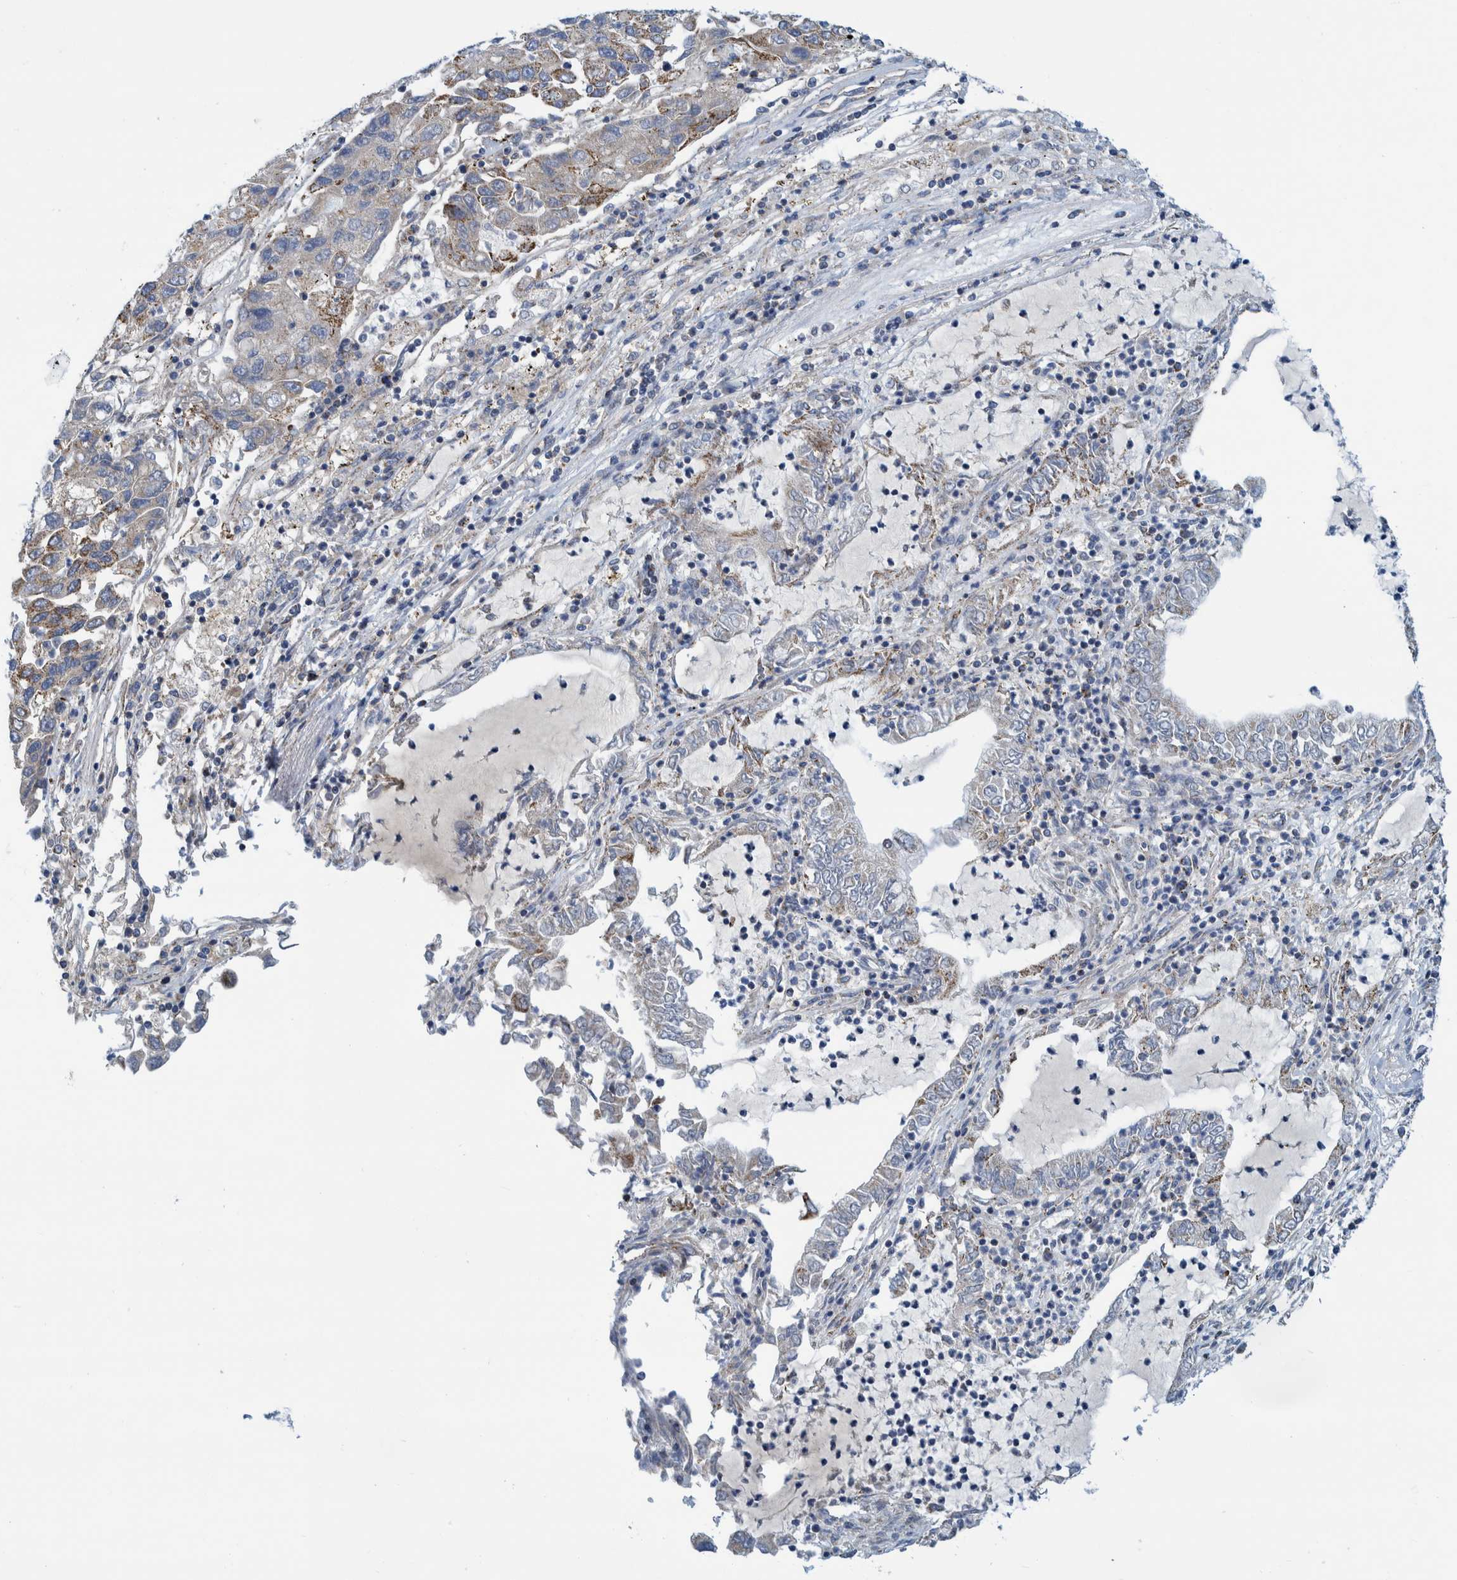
{"staining": {"intensity": "weak", "quantity": ">75%", "location": "cytoplasmic/membranous"}, "tissue": "lung cancer", "cell_type": "Tumor cells", "image_type": "cancer", "snomed": [{"axis": "morphology", "description": "Adenocarcinoma, NOS"}, {"axis": "topography", "description": "Lung"}], "caption": "Immunohistochemistry (IHC) of lung cancer exhibits low levels of weak cytoplasmic/membranous staining in approximately >75% of tumor cells.", "gene": "MRPS7", "patient": {"sex": "female", "age": 51}}